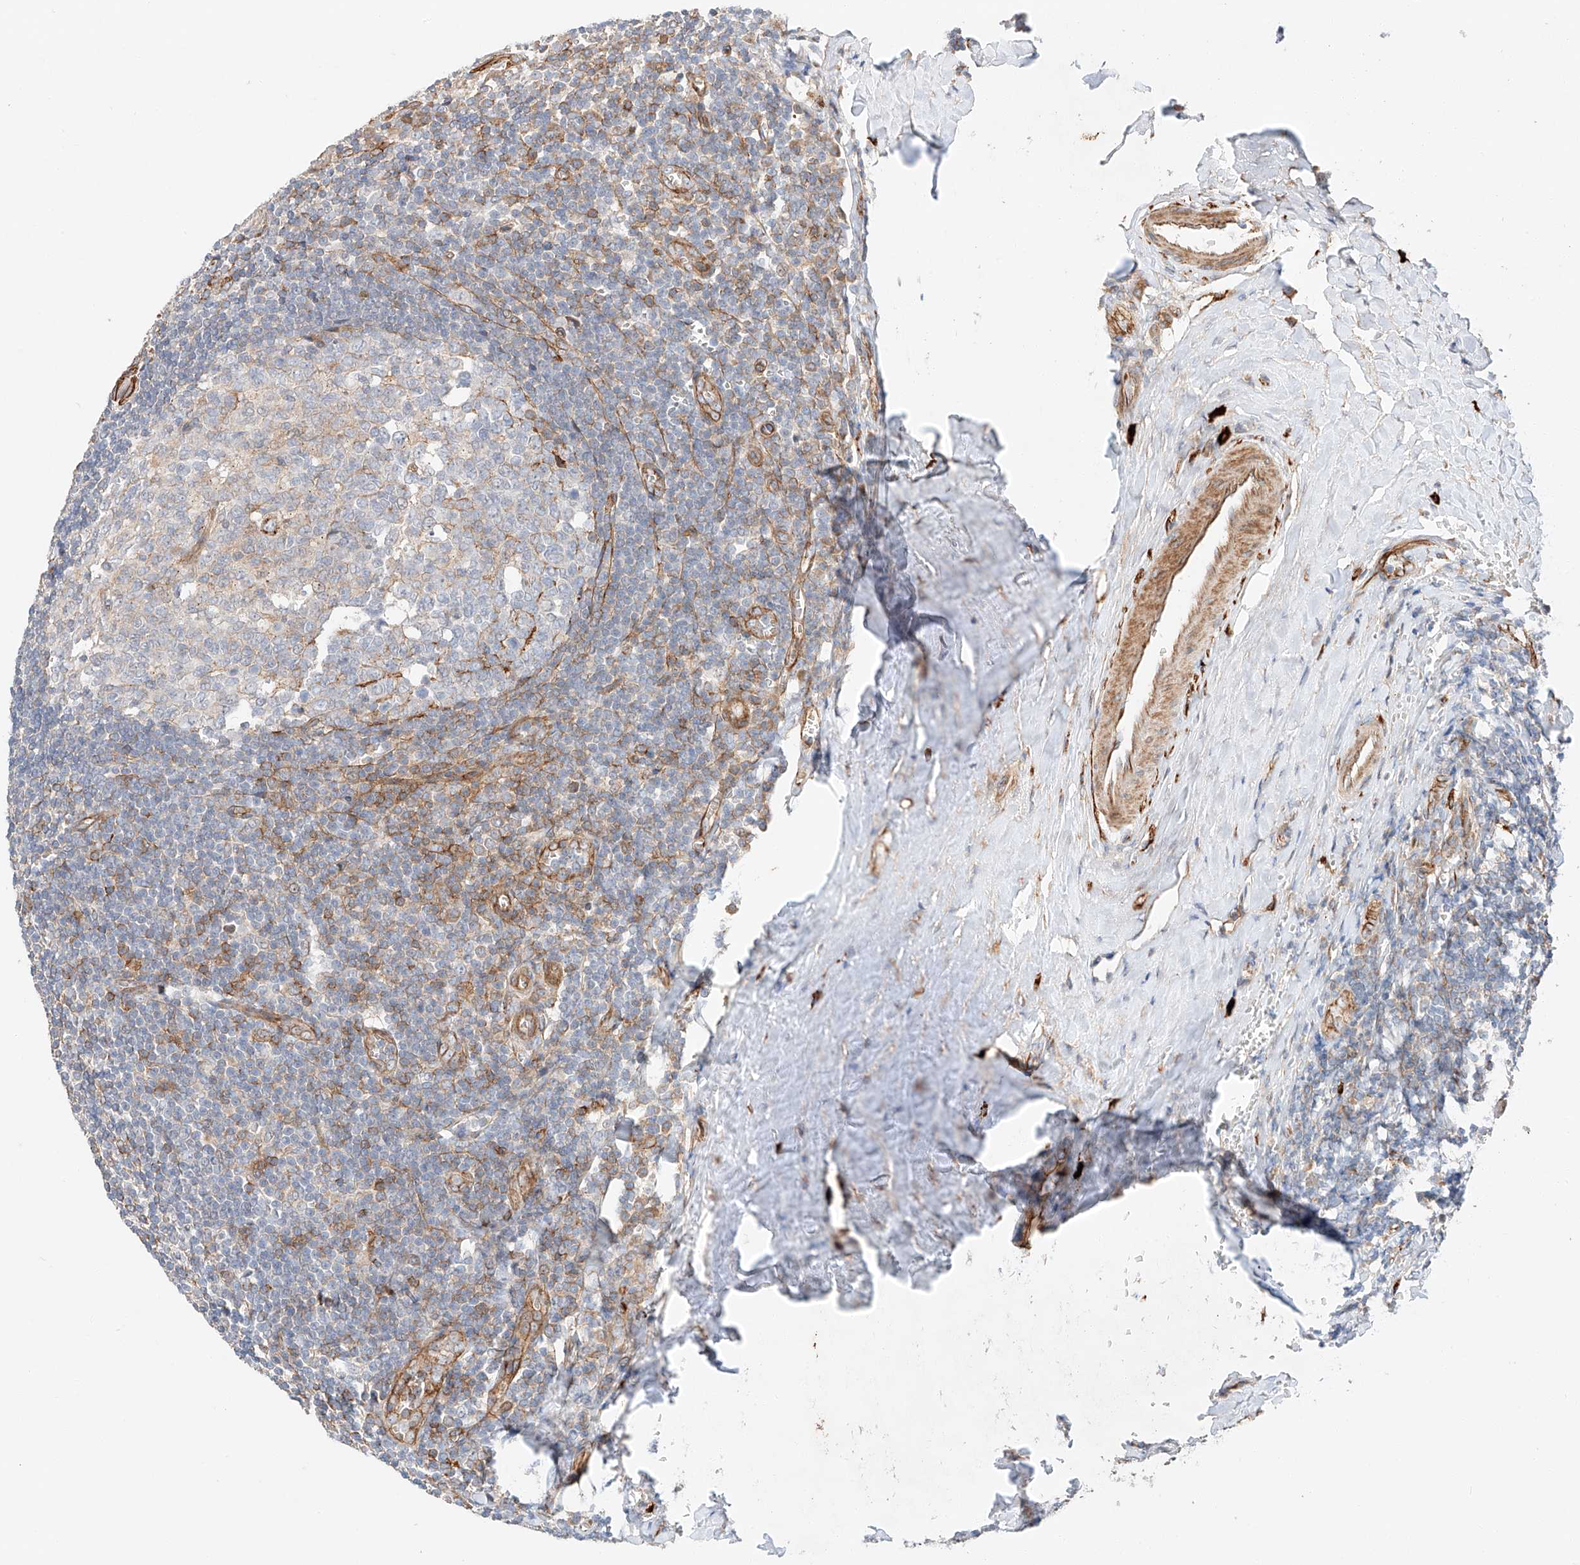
{"staining": {"intensity": "negative", "quantity": "none", "location": "none"}, "tissue": "tonsil", "cell_type": "Germinal center cells", "image_type": "normal", "snomed": [{"axis": "morphology", "description": "Normal tissue, NOS"}, {"axis": "topography", "description": "Tonsil"}], "caption": "Immunohistochemical staining of normal human tonsil demonstrates no significant expression in germinal center cells.", "gene": "MINDY4", "patient": {"sex": "male", "age": 27}}